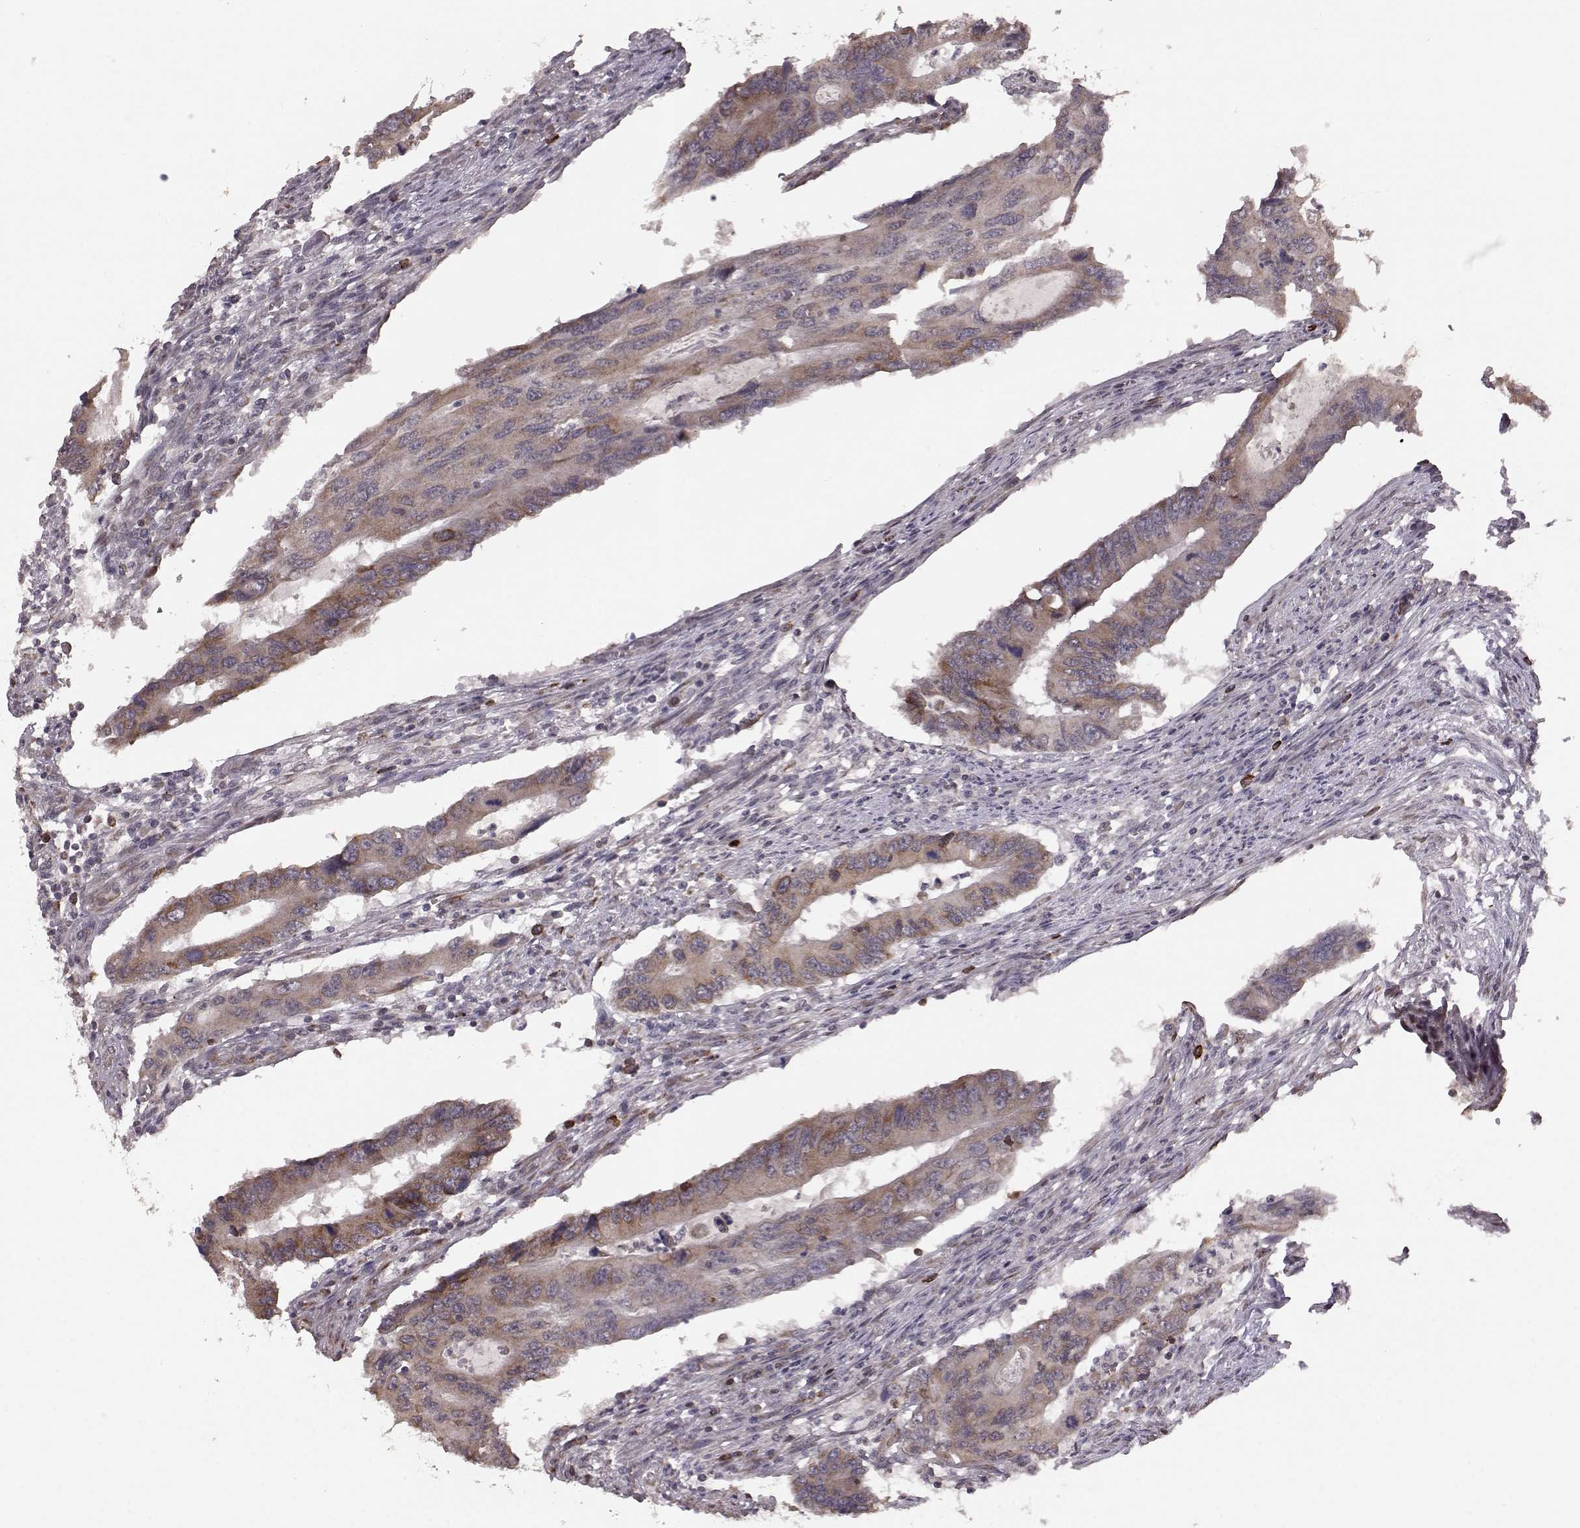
{"staining": {"intensity": "moderate", "quantity": ">75%", "location": "cytoplasmic/membranous"}, "tissue": "colorectal cancer", "cell_type": "Tumor cells", "image_type": "cancer", "snomed": [{"axis": "morphology", "description": "Adenocarcinoma, NOS"}, {"axis": "topography", "description": "Colon"}], "caption": "Immunohistochemical staining of human colorectal adenocarcinoma shows medium levels of moderate cytoplasmic/membranous positivity in about >75% of tumor cells. The protein of interest is stained brown, and the nuclei are stained in blue (DAB IHC with brightfield microscopy, high magnification).", "gene": "ELOVL5", "patient": {"sex": "male", "age": 53}}